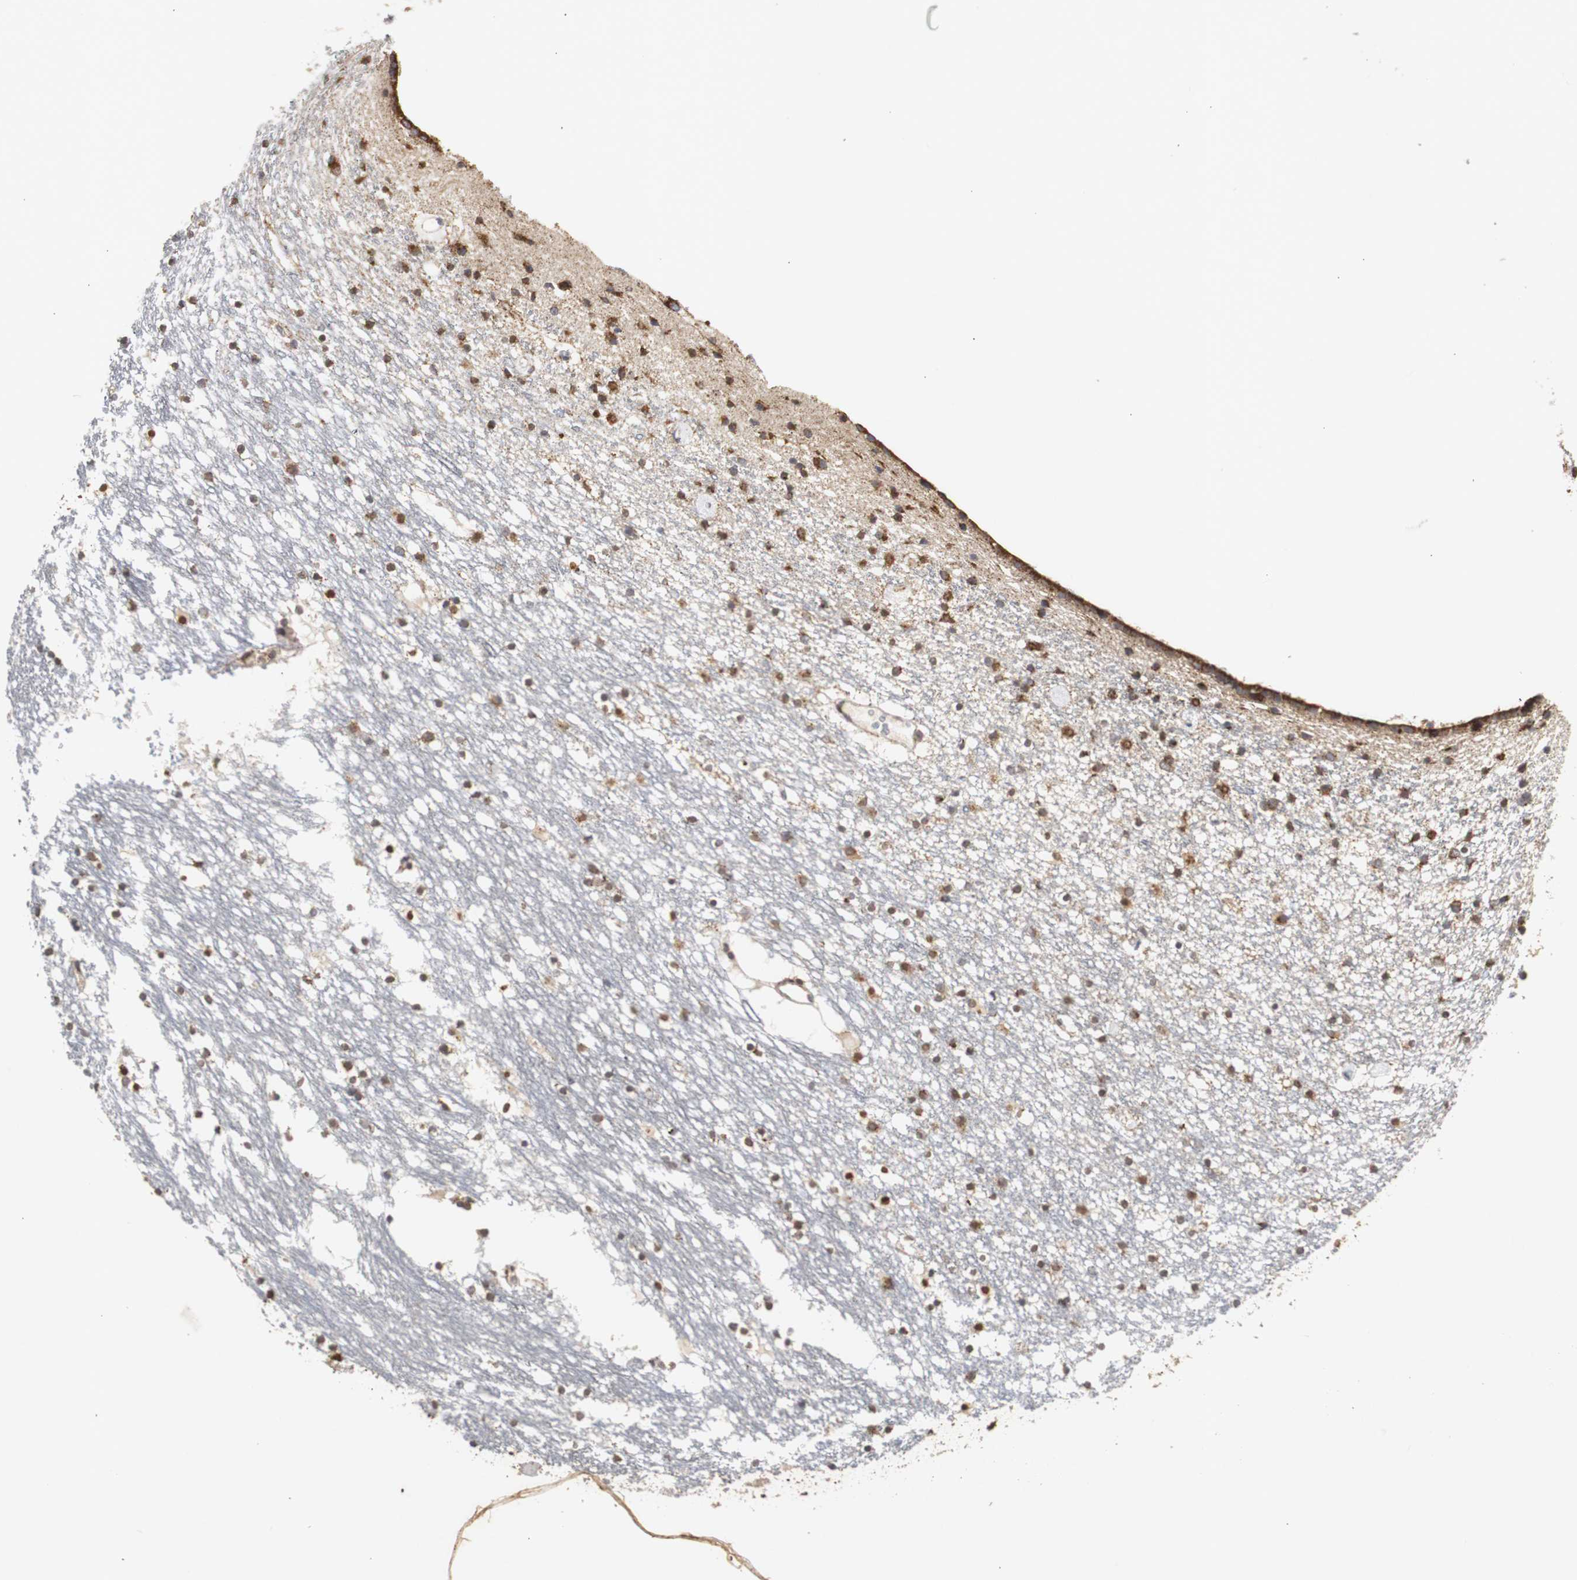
{"staining": {"intensity": "strong", "quantity": ">75%", "location": "cytoplasmic/membranous"}, "tissue": "caudate", "cell_type": "Glial cells", "image_type": "normal", "snomed": [{"axis": "morphology", "description": "Normal tissue, NOS"}, {"axis": "topography", "description": "Lateral ventricle wall"}], "caption": "DAB (3,3'-diaminobenzidine) immunohistochemical staining of benign caudate exhibits strong cytoplasmic/membranous protein expression in about >75% of glial cells.", "gene": "HSD17B10", "patient": {"sex": "male", "age": 45}}